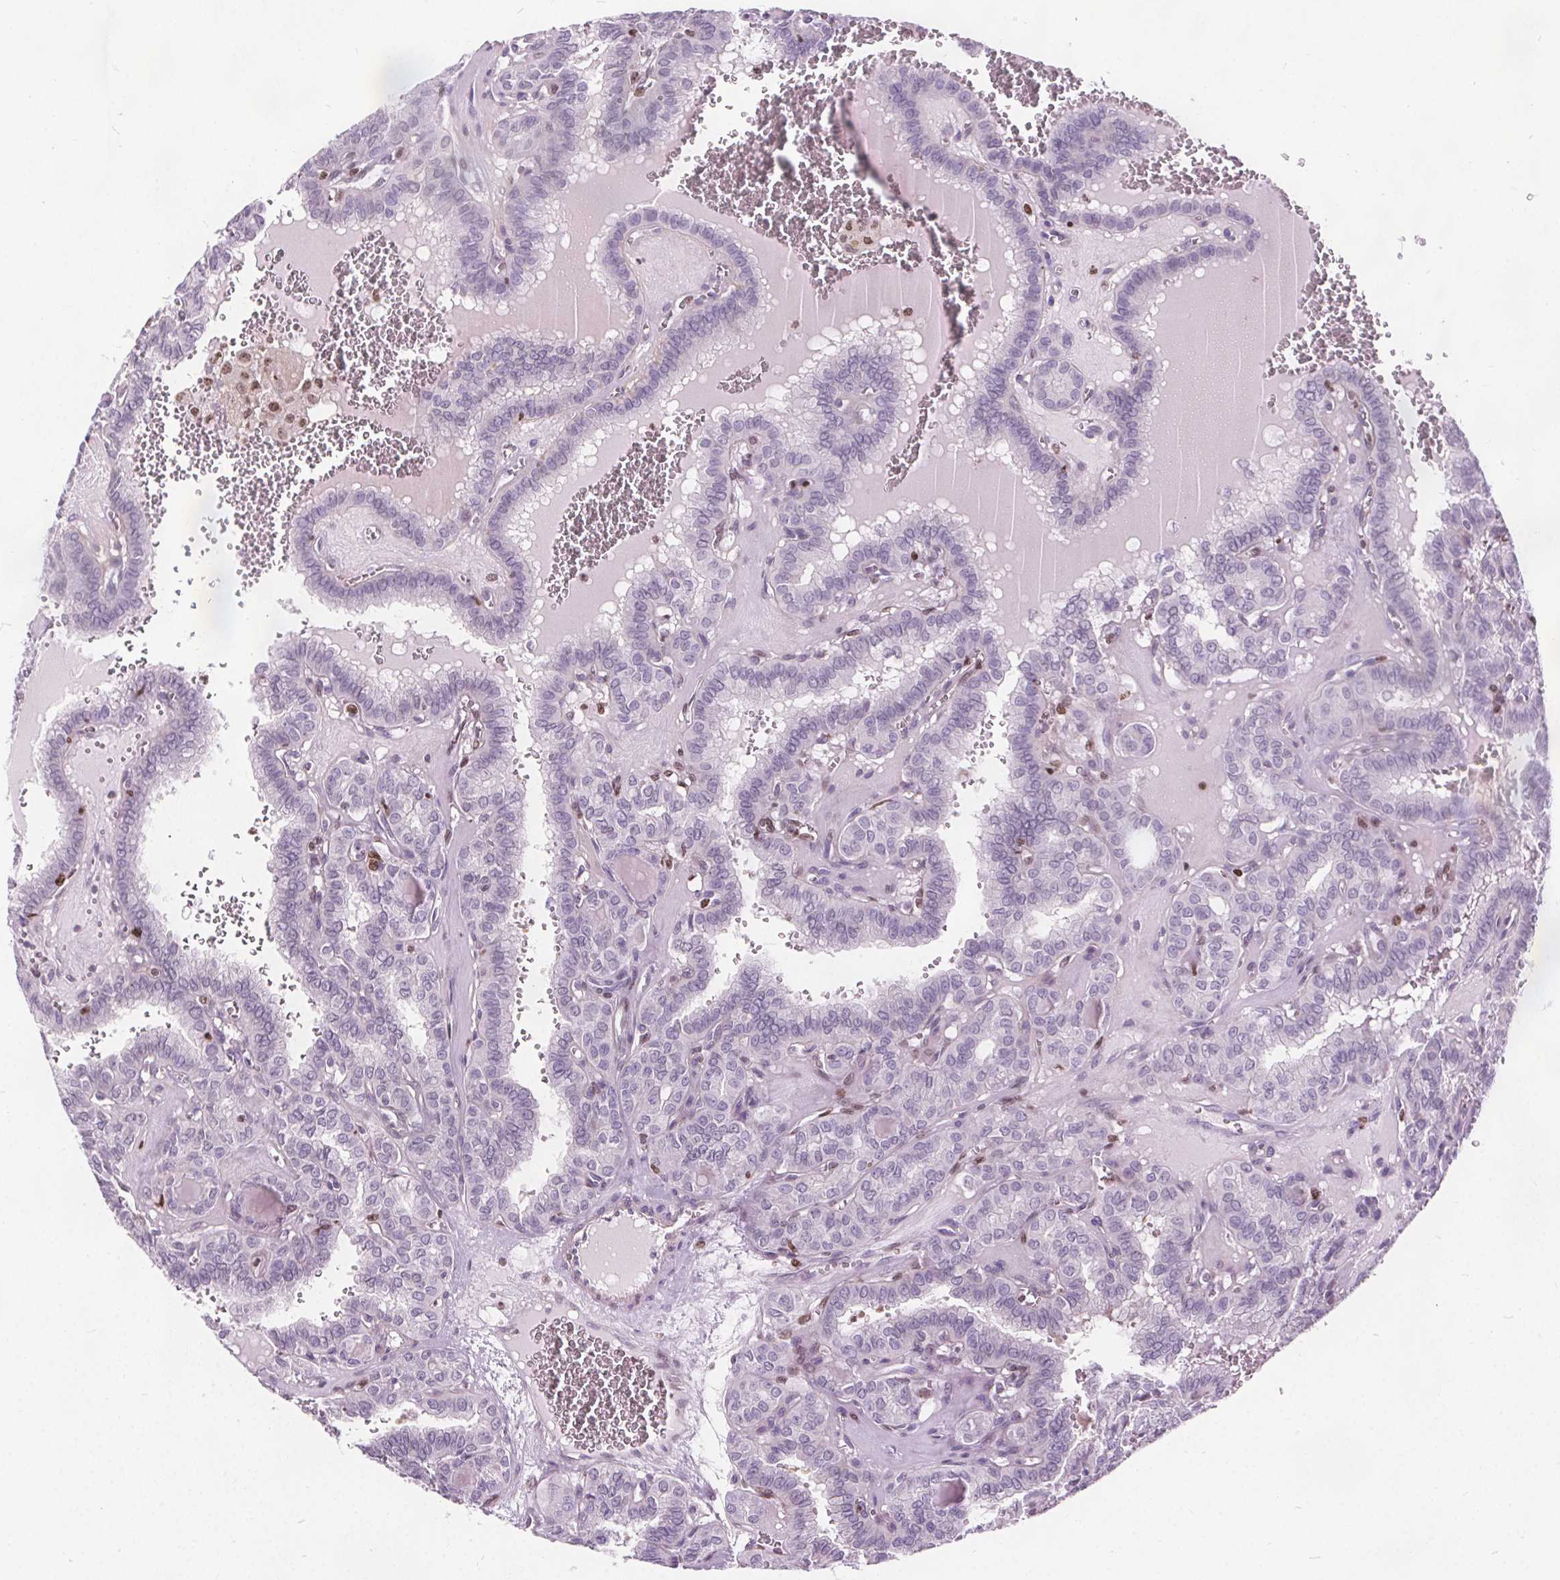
{"staining": {"intensity": "negative", "quantity": "none", "location": "none"}, "tissue": "thyroid cancer", "cell_type": "Tumor cells", "image_type": "cancer", "snomed": [{"axis": "morphology", "description": "Papillary adenocarcinoma, NOS"}, {"axis": "topography", "description": "Thyroid gland"}], "caption": "This histopathology image is of thyroid papillary adenocarcinoma stained with immunohistochemistry to label a protein in brown with the nuclei are counter-stained blue. There is no expression in tumor cells.", "gene": "ISLR2", "patient": {"sex": "female", "age": 41}}